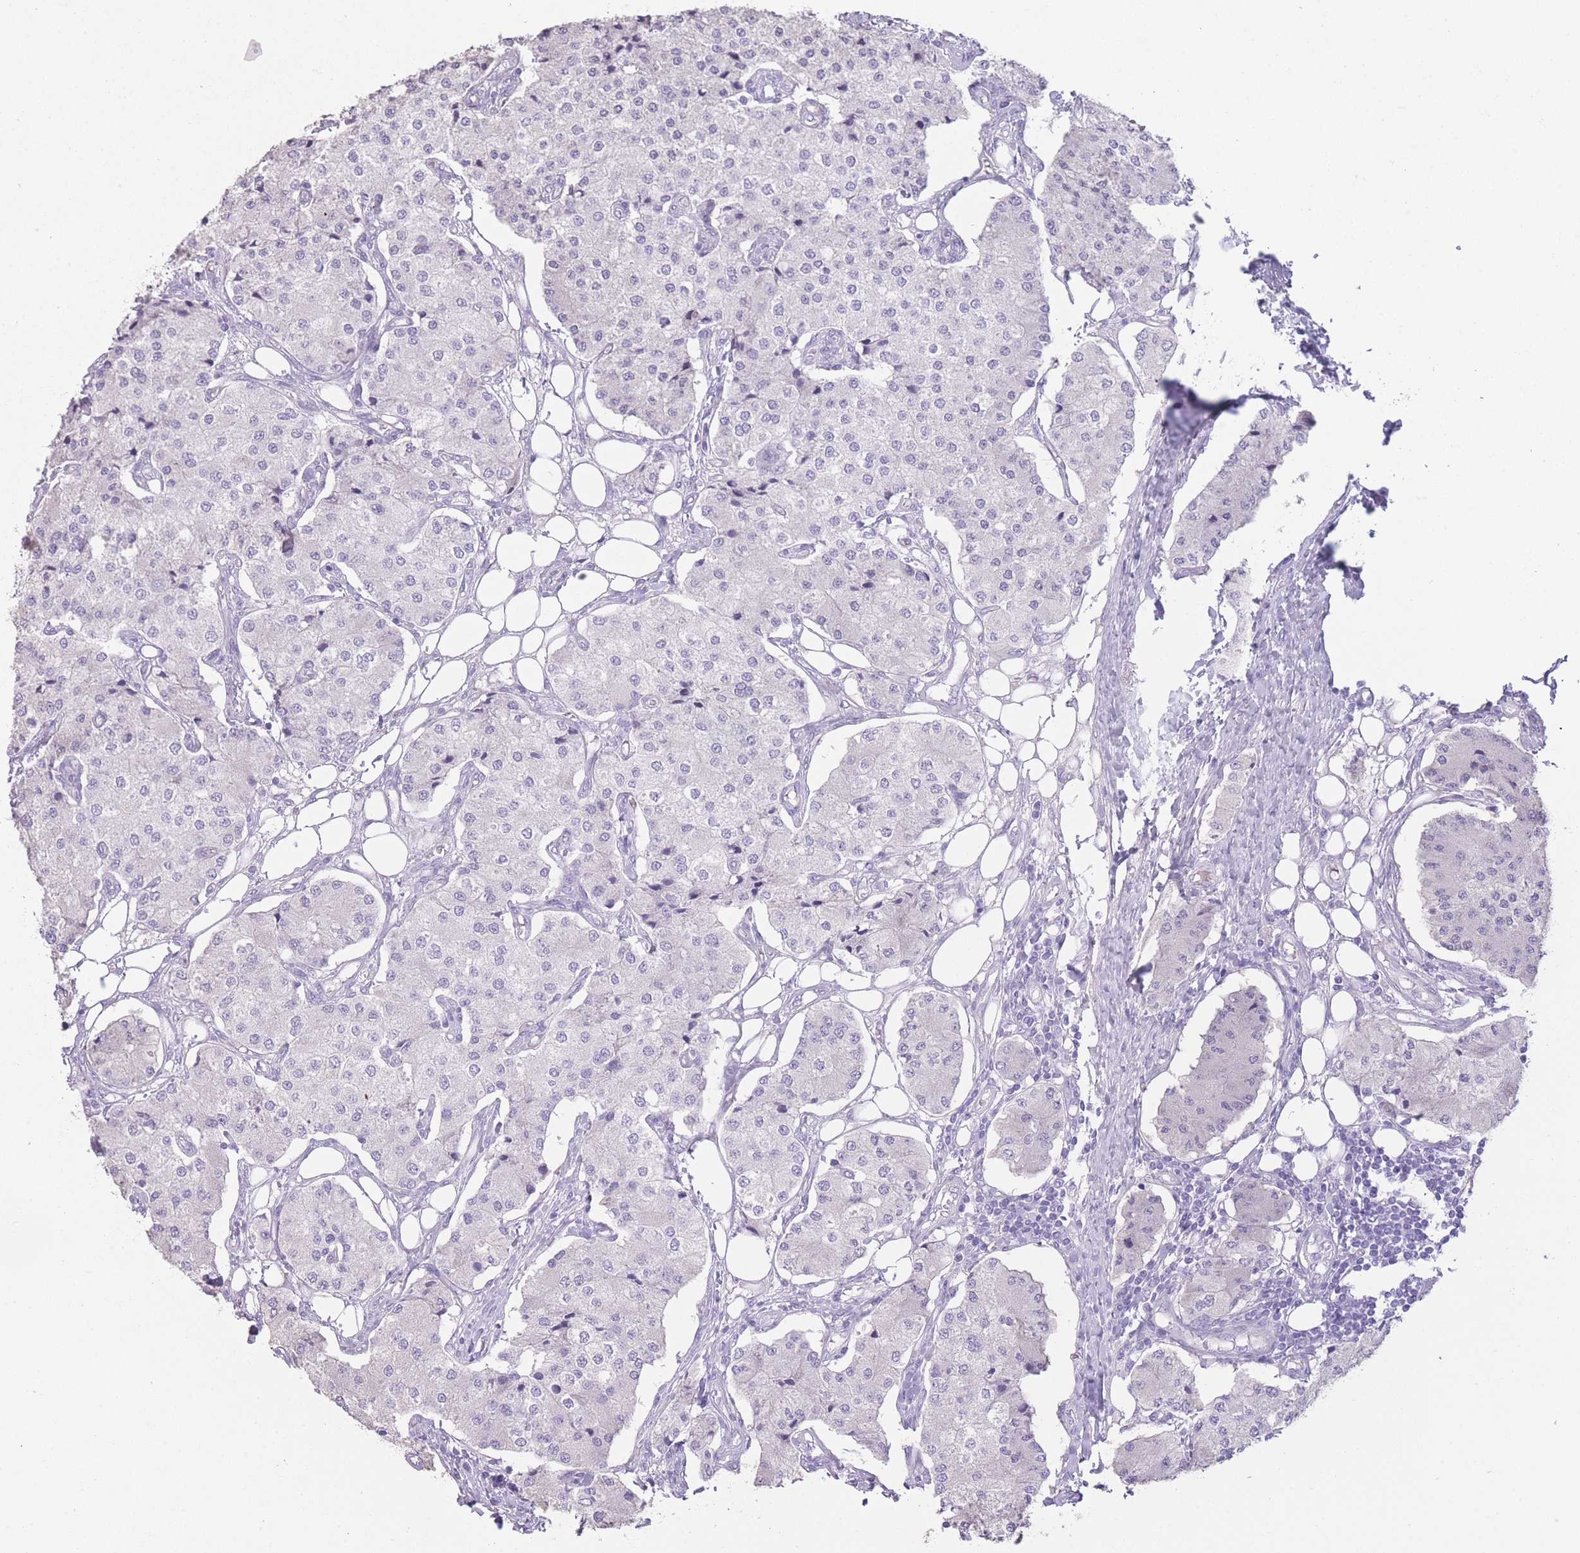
{"staining": {"intensity": "negative", "quantity": "none", "location": "none"}, "tissue": "carcinoid", "cell_type": "Tumor cells", "image_type": "cancer", "snomed": [{"axis": "morphology", "description": "Carcinoid, malignant, NOS"}, {"axis": "topography", "description": "Colon"}], "caption": "Immunohistochemistry (IHC) image of human malignant carcinoid stained for a protein (brown), which displays no expression in tumor cells. (Immunohistochemistry, brightfield microscopy, high magnification).", "gene": "DCANP1", "patient": {"sex": "female", "age": 52}}